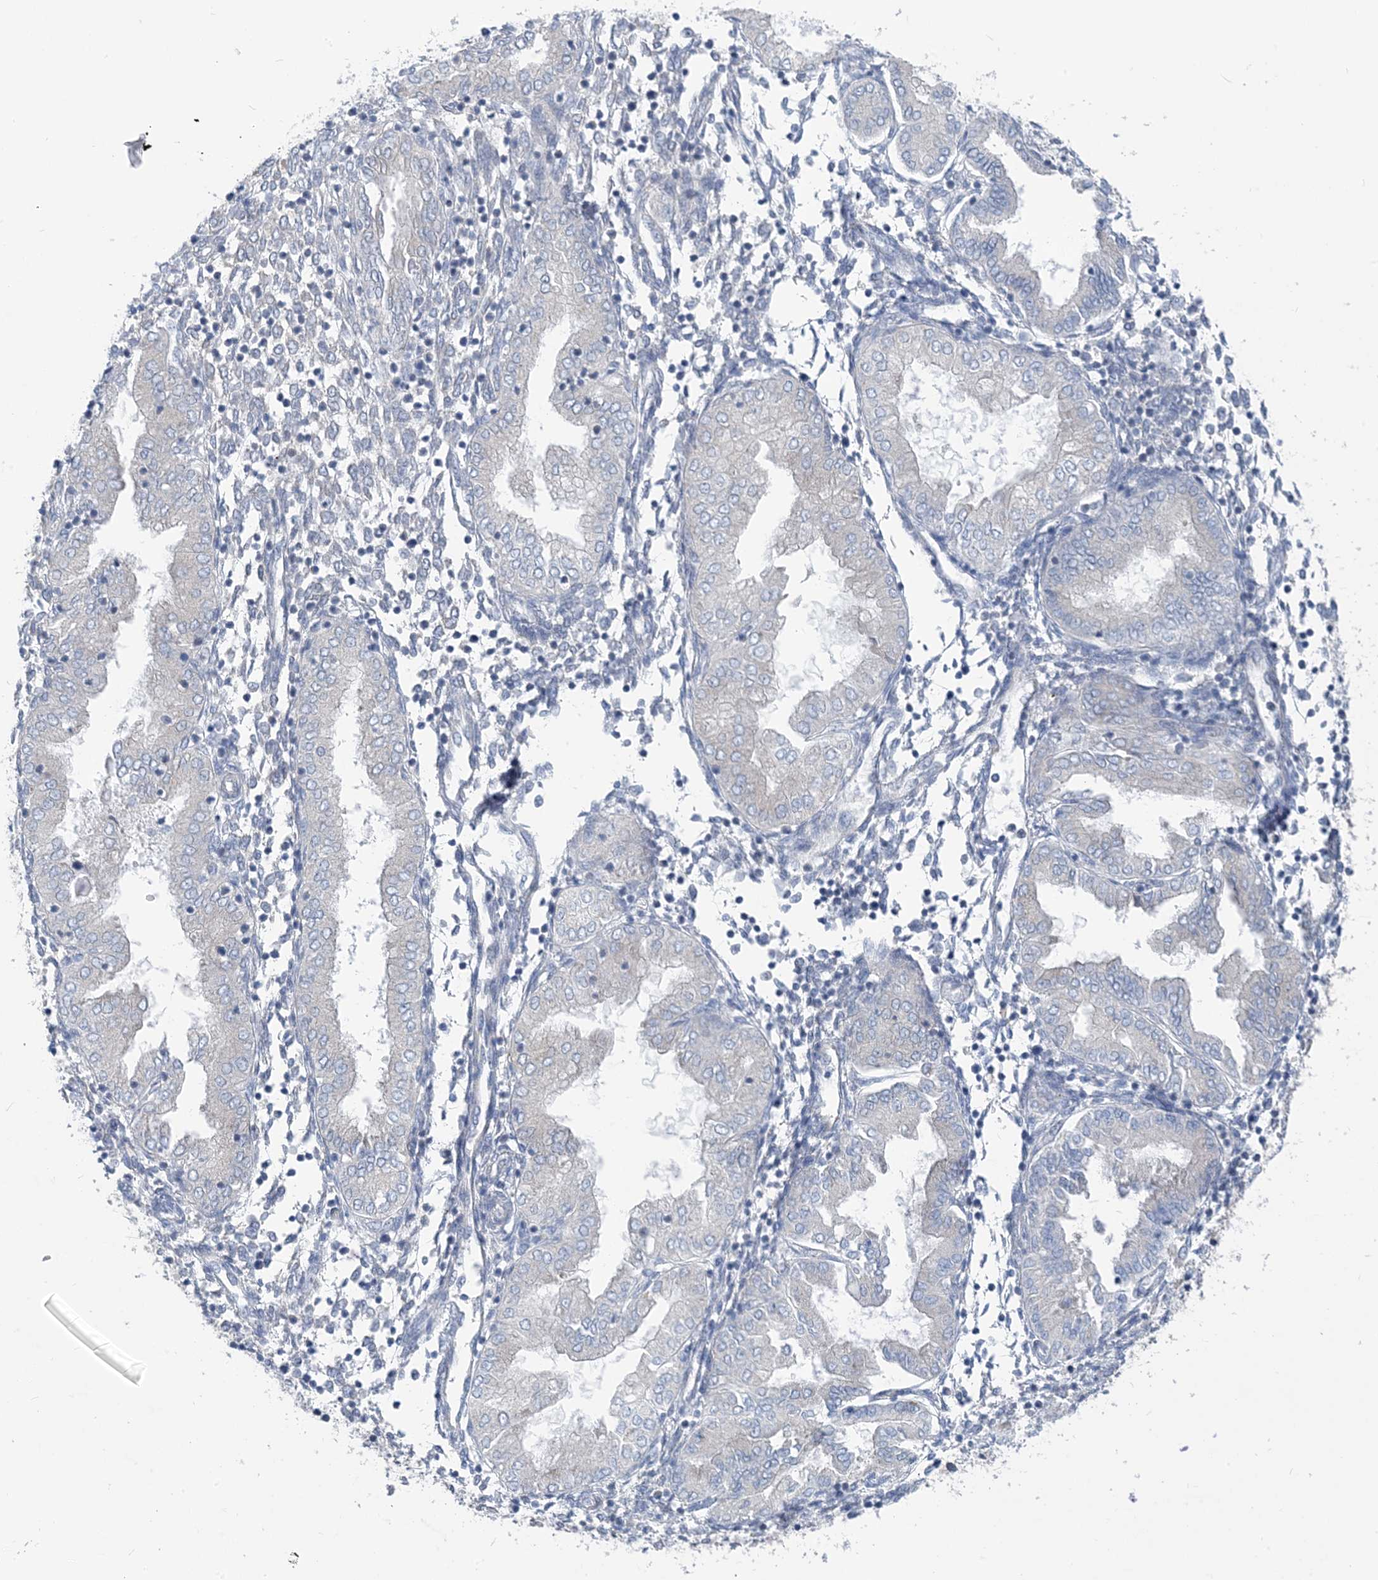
{"staining": {"intensity": "negative", "quantity": "none", "location": "none"}, "tissue": "endometrium", "cell_type": "Cells in endometrial stroma", "image_type": "normal", "snomed": [{"axis": "morphology", "description": "Normal tissue, NOS"}, {"axis": "topography", "description": "Endometrium"}], "caption": "DAB immunohistochemical staining of benign human endometrium displays no significant expression in cells in endometrial stroma.", "gene": "PLEKHA3", "patient": {"sex": "female", "age": 53}}